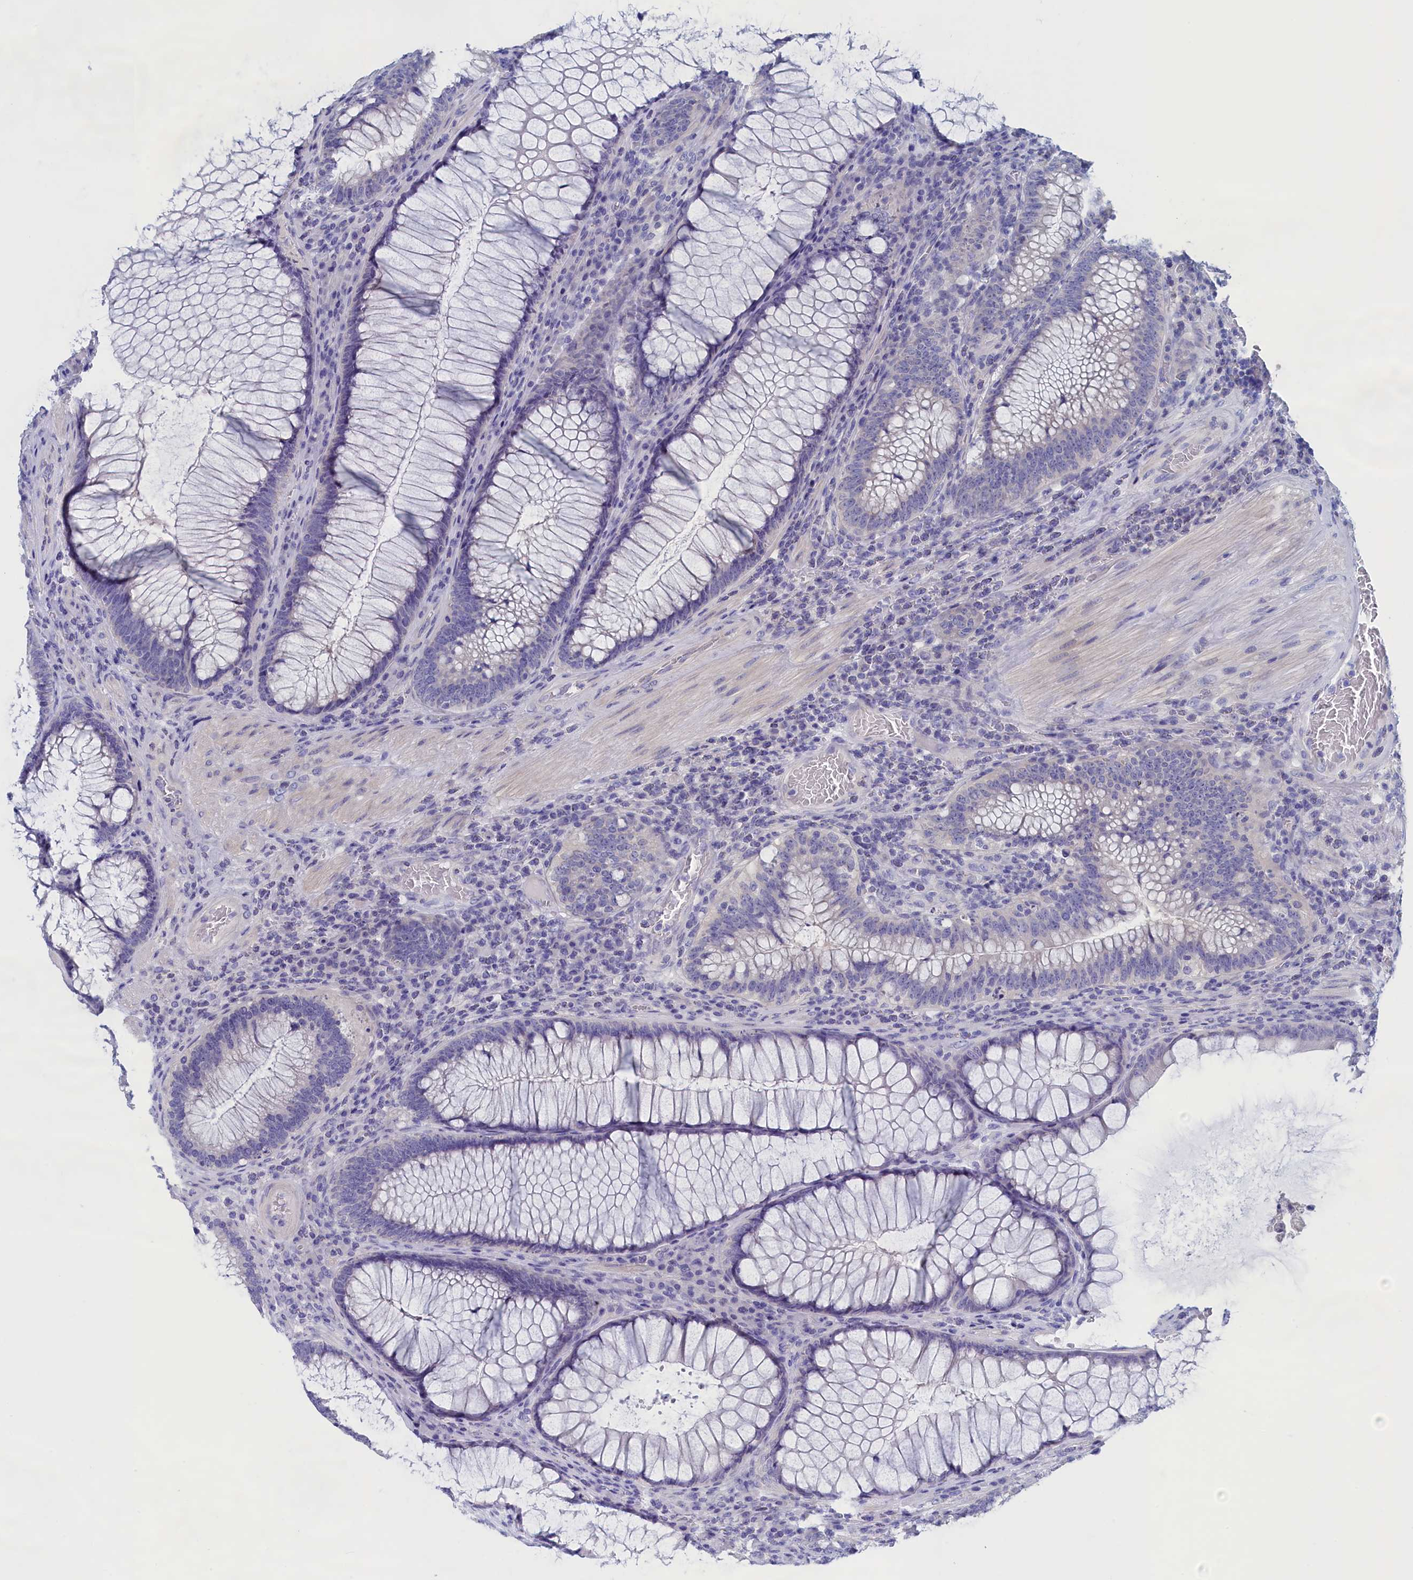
{"staining": {"intensity": "negative", "quantity": "none", "location": "none"}, "tissue": "colorectal cancer", "cell_type": "Tumor cells", "image_type": "cancer", "snomed": [{"axis": "morphology", "description": "Normal tissue, NOS"}, {"axis": "topography", "description": "Colon"}], "caption": "This micrograph is of colorectal cancer stained with immunohistochemistry (IHC) to label a protein in brown with the nuclei are counter-stained blue. There is no staining in tumor cells.", "gene": "ANKRD2", "patient": {"sex": "female", "age": 82}}